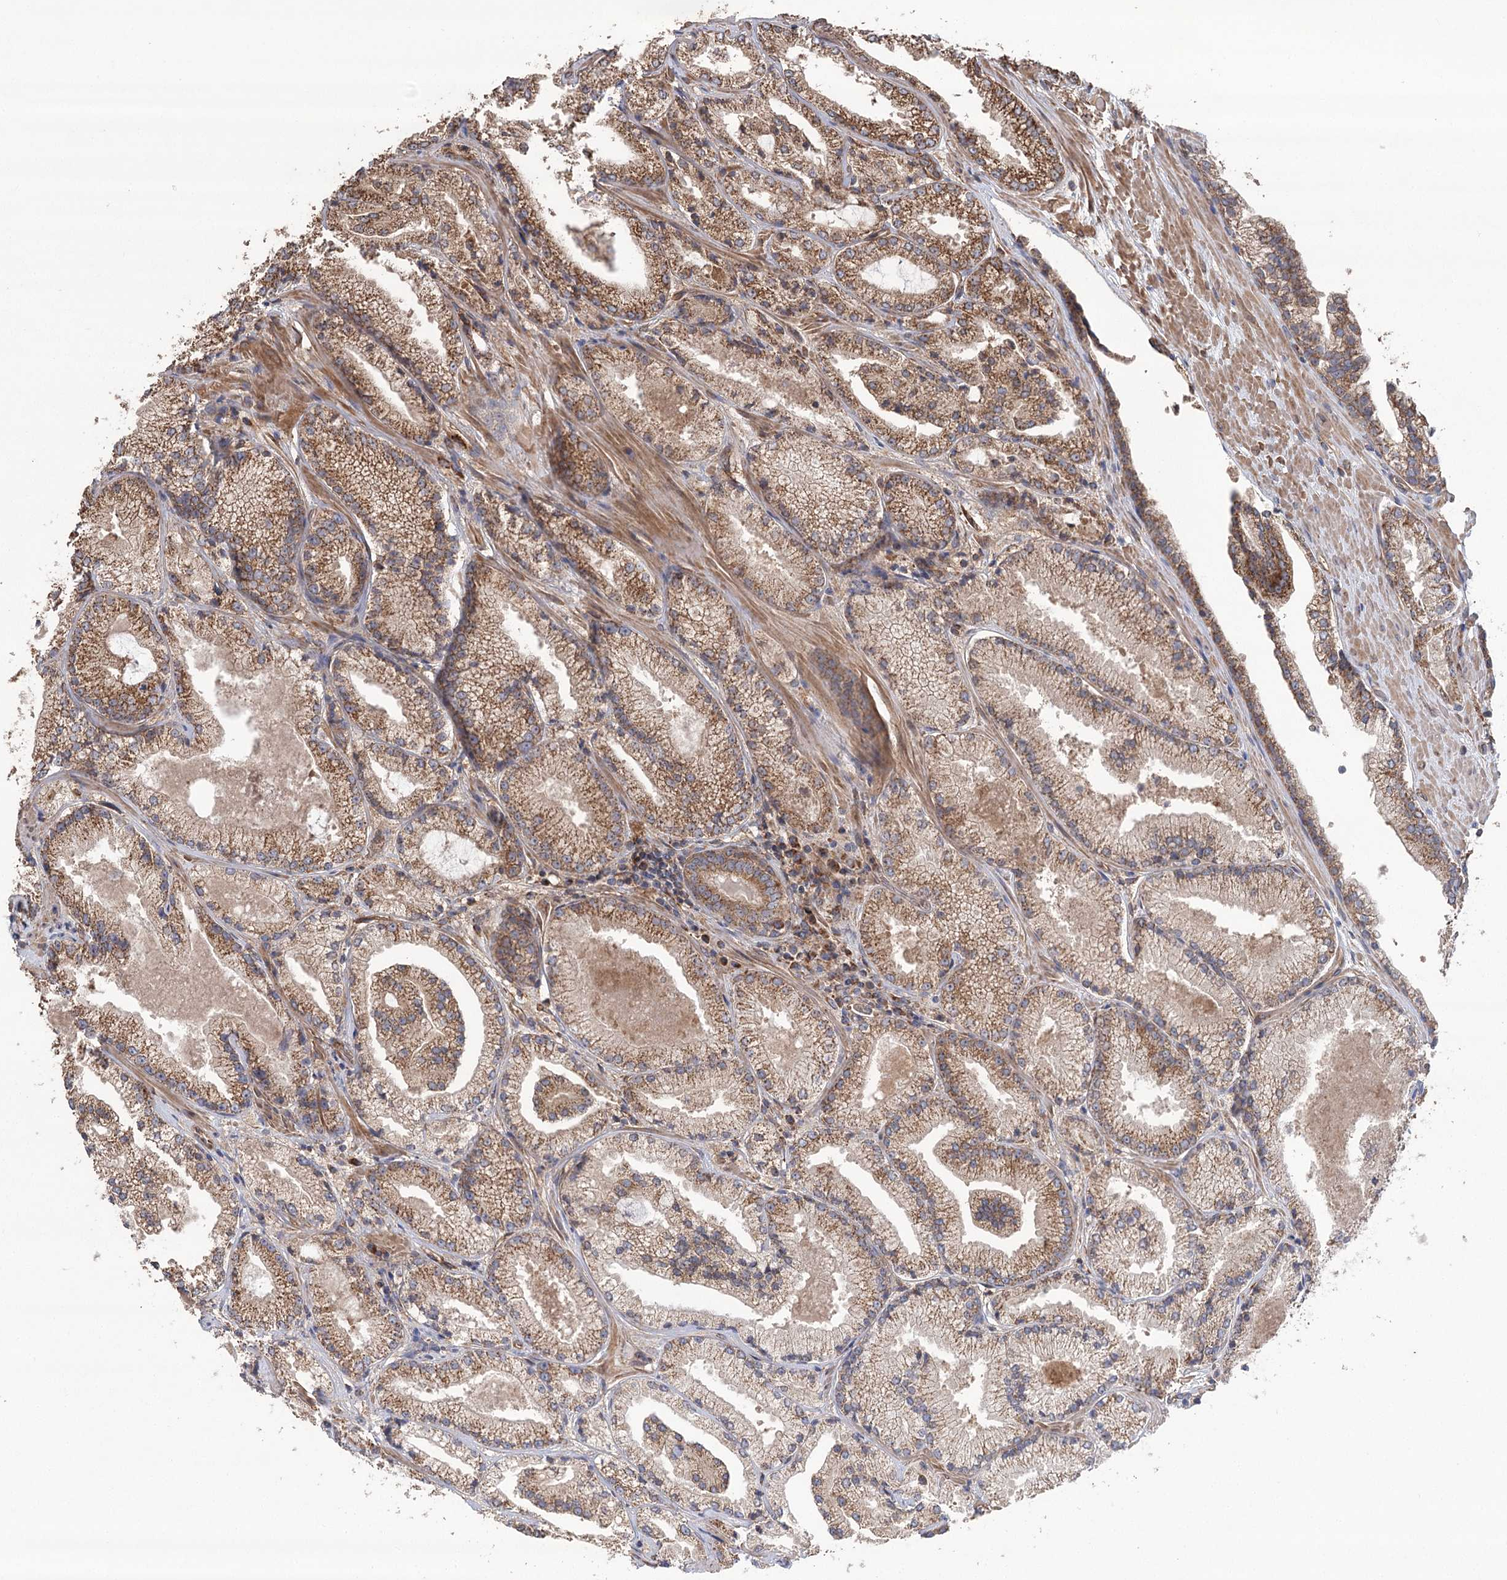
{"staining": {"intensity": "moderate", "quantity": ">75%", "location": "cytoplasmic/membranous"}, "tissue": "prostate cancer", "cell_type": "Tumor cells", "image_type": "cancer", "snomed": [{"axis": "morphology", "description": "Adenocarcinoma, High grade"}, {"axis": "topography", "description": "Prostate"}], "caption": "High-power microscopy captured an IHC photomicrograph of high-grade adenocarcinoma (prostate), revealing moderate cytoplasmic/membranous staining in about >75% of tumor cells.", "gene": "RWDD4", "patient": {"sex": "male", "age": 73}}